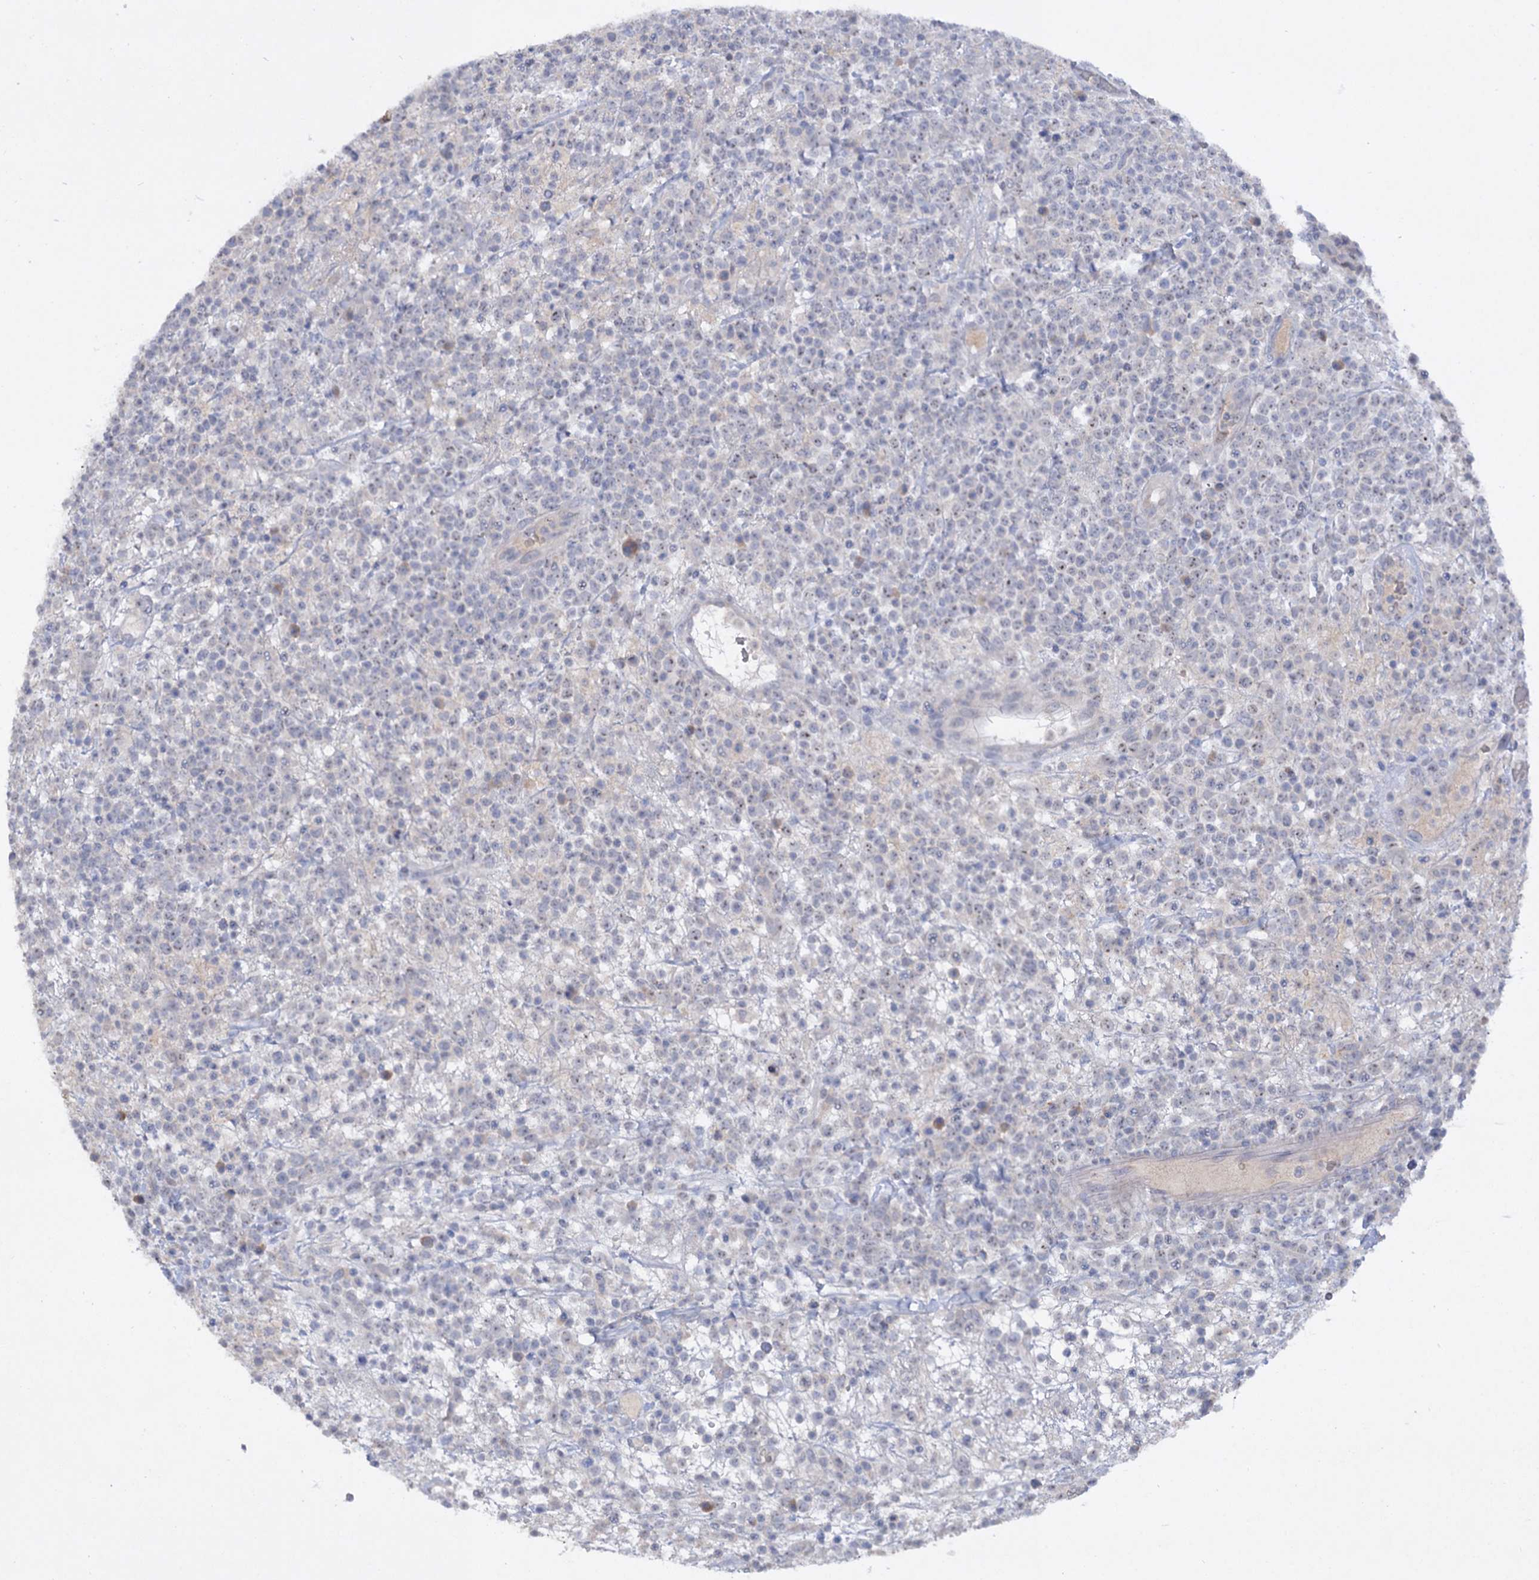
{"staining": {"intensity": "negative", "quantity": "none", "location": "none"}, "tissue": "lymphoma", "cell_type": "Tumor cells", "image_type": "cancer", "snomed": [{"axis": "morphology", "description": "Malignant lymphoma, non-Hodgkin's type, High grade"}, {"axis": "topography", "description": "Colon"}], "caption": "An IHC micrograph of high-grade malignant lymphoma, non-Hodgkin's type is shown. There is no staining in tumor cells of high-grade malignant lymphoma, non-Hodgkin's type.", "gene": "ATP4A", "patient": {"sex": "female", "age": 53}}